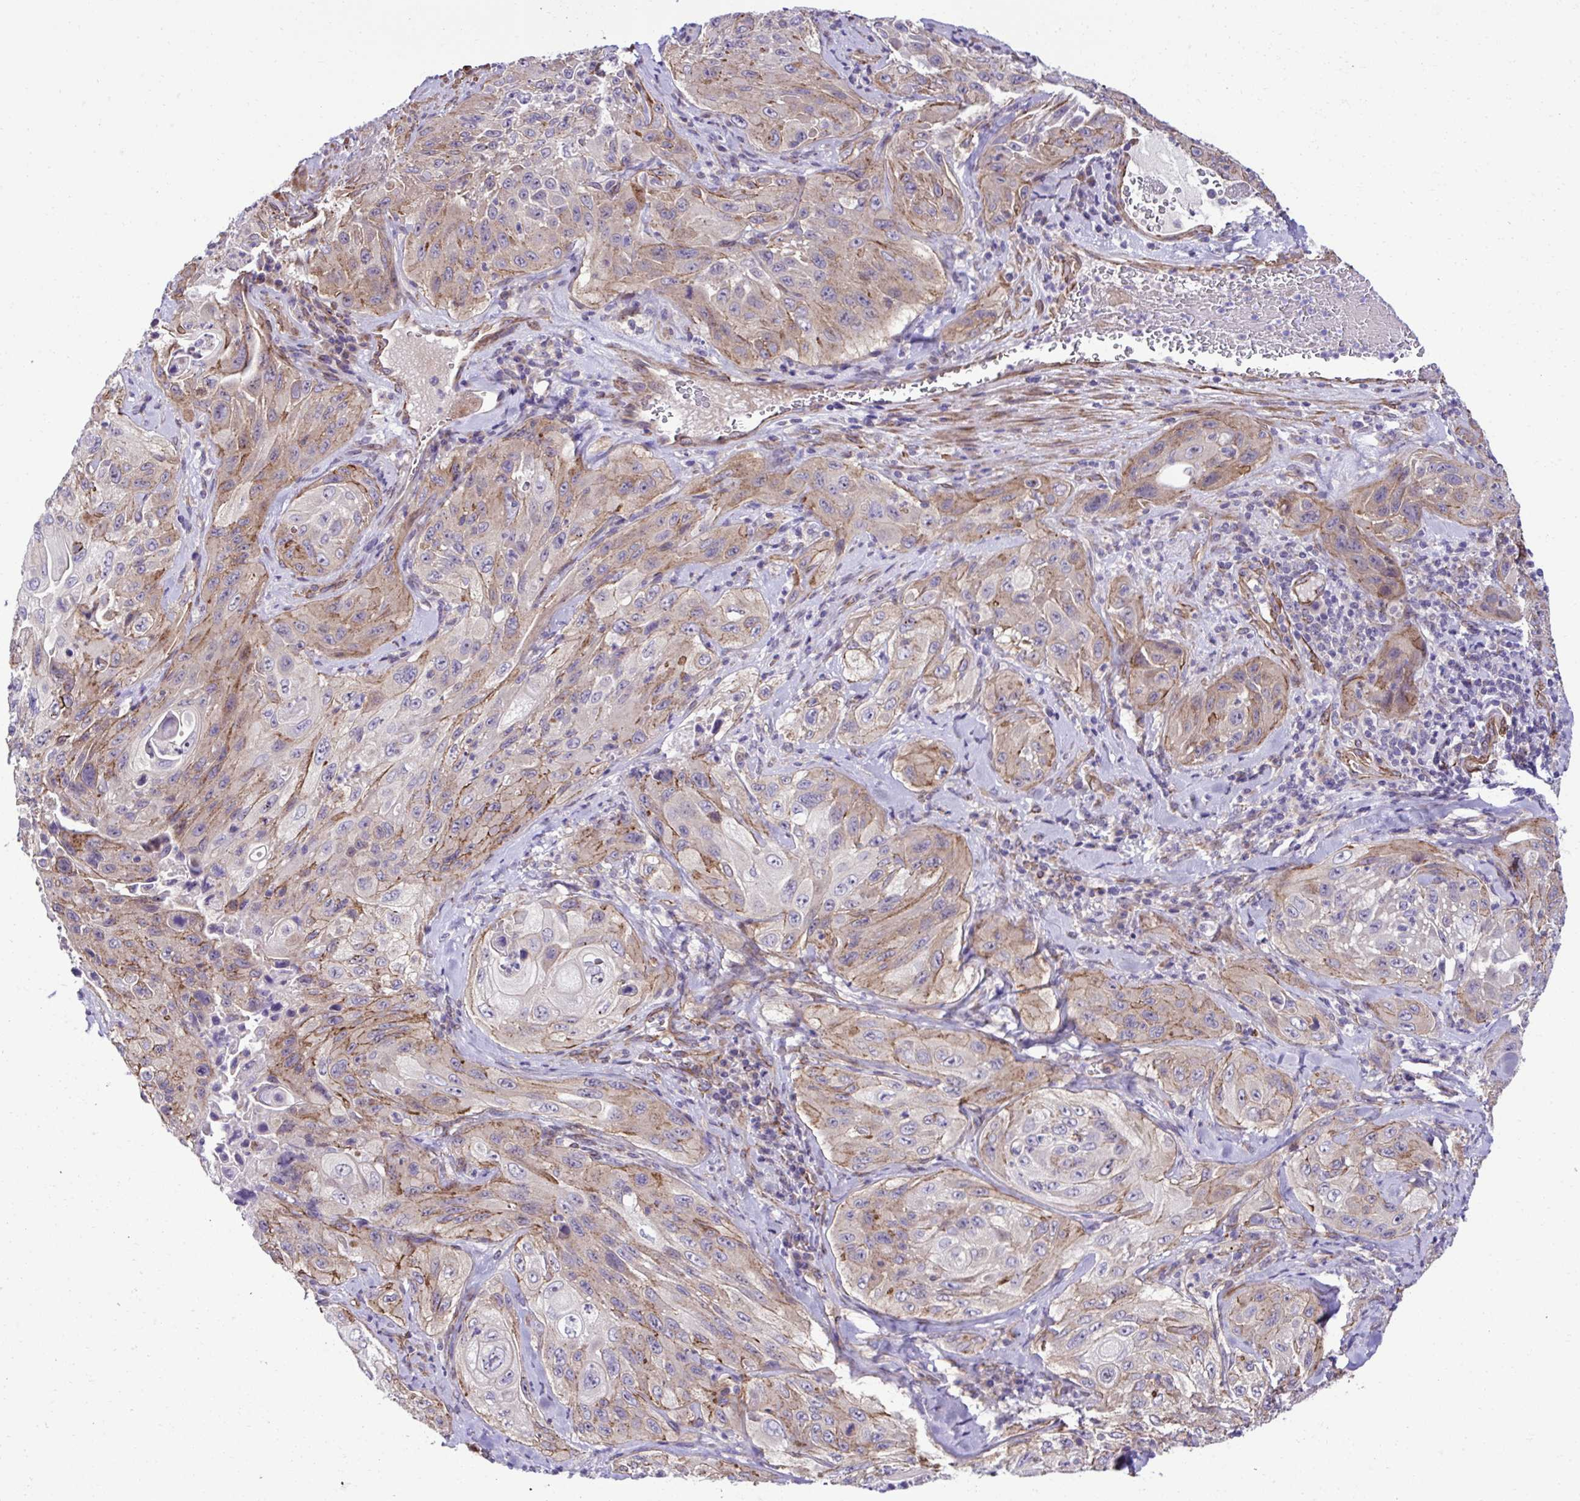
{"staining": {"intensity": "weak", "quantity": "25%-75%", "location": "cytoplasmic/membranous"}, "tissue": "cervical cancer", "cell_type": "Tumor cells", "image_type": "cancer", "snomed": [{"axis": "morphology", "description": "Squamous cell carcinoma, NOS"}, {"axis": "topography", "description": "Cervix"}], "caption": "This is an image of immunohistochemistry staining of cervical cancer (squamous cell carcinoma), which shows weak positivity in the cytoplasmic/membranous of tumor cells.", "gene": "TRIM52", "patient": {"sex": "female", "age": 42}}